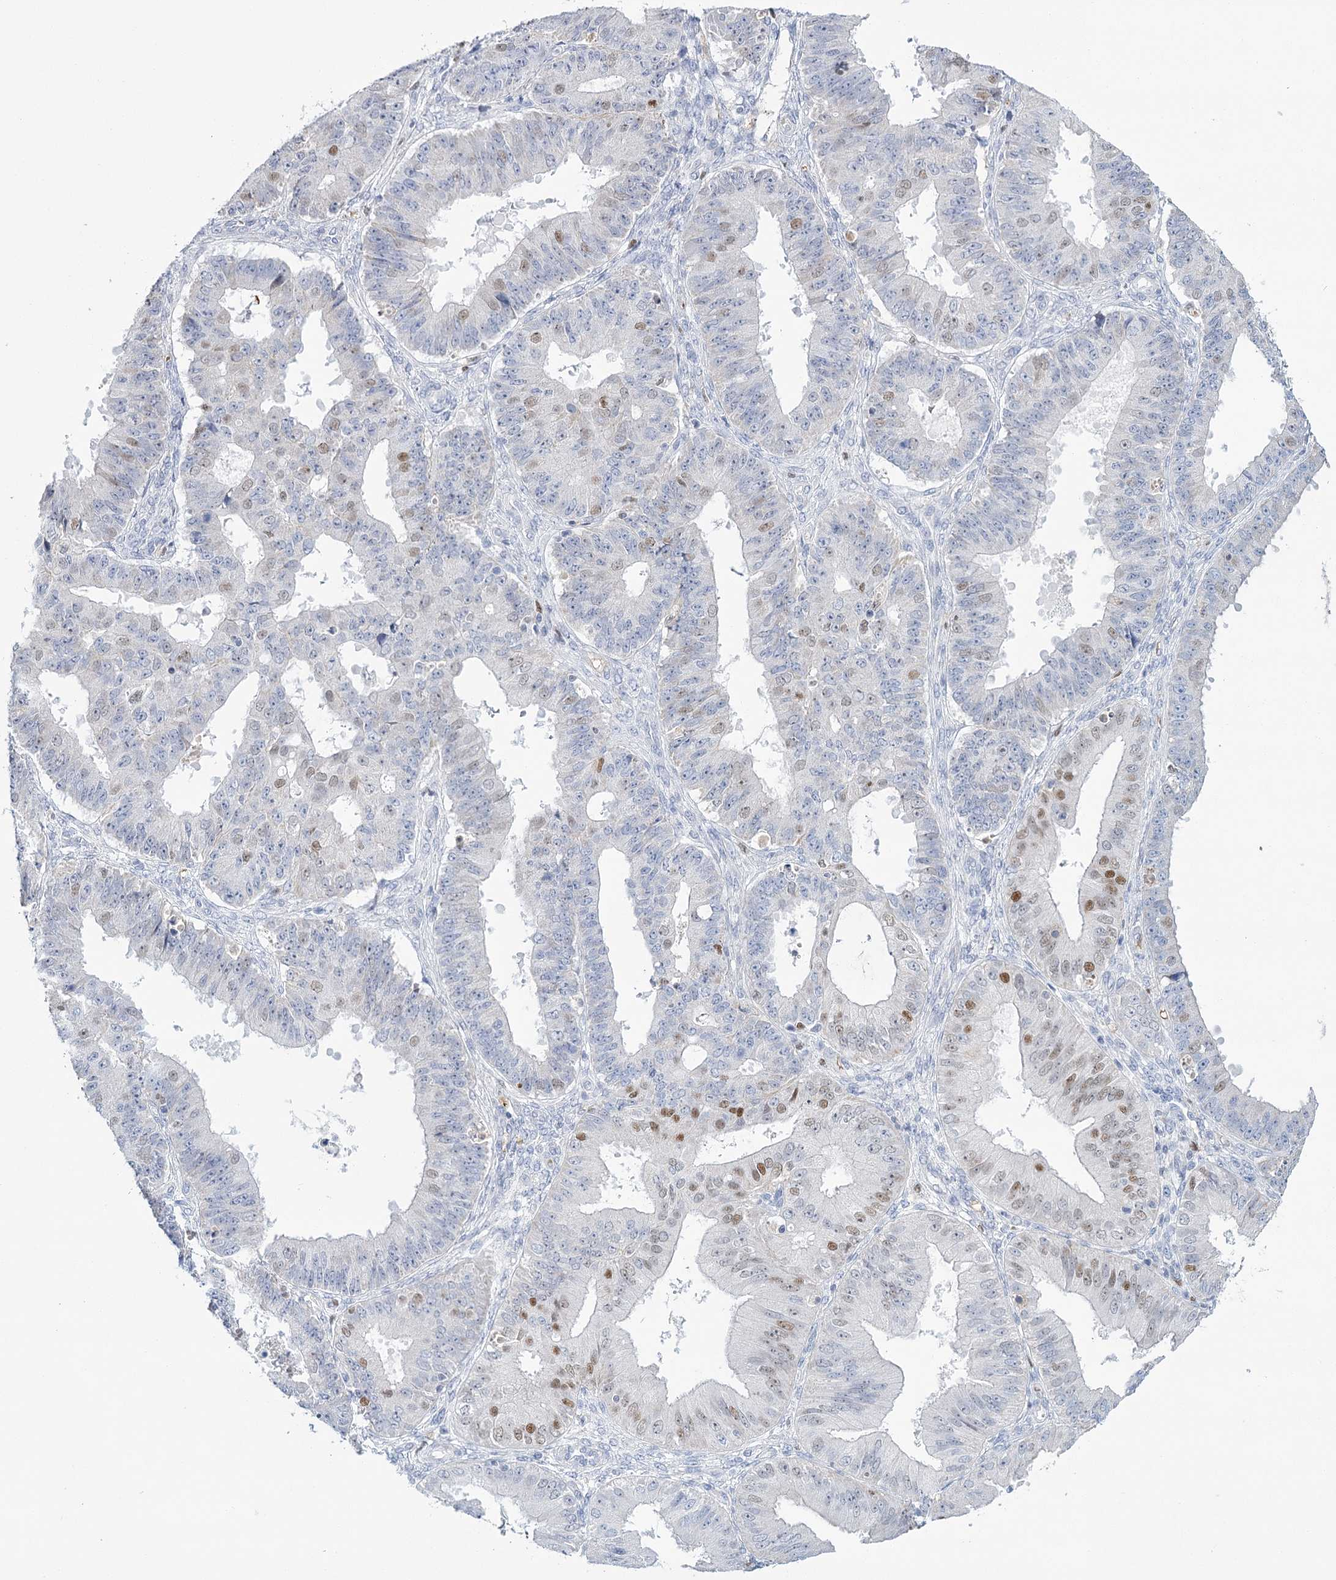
{"staining": {"intensity": "weak", "quantity": "<25%", "location": "nuclear"}, "tissue": "ovarian cancer", "cell_type": "Tumor cells", "image_type": "cancer", "snomed": [{"axis": "morphology", "description": "Carcinoma, endometroid"}, {"axis": "topography", "description": "Appendix"}, {"axis": "topography", "description": "Ovary"}], "caption": "Image shows no significant protein positivity in tumor cells of ovarian cancer.", "gene": "IGSF3", "patient": {"sex": "female", "age": 42}}